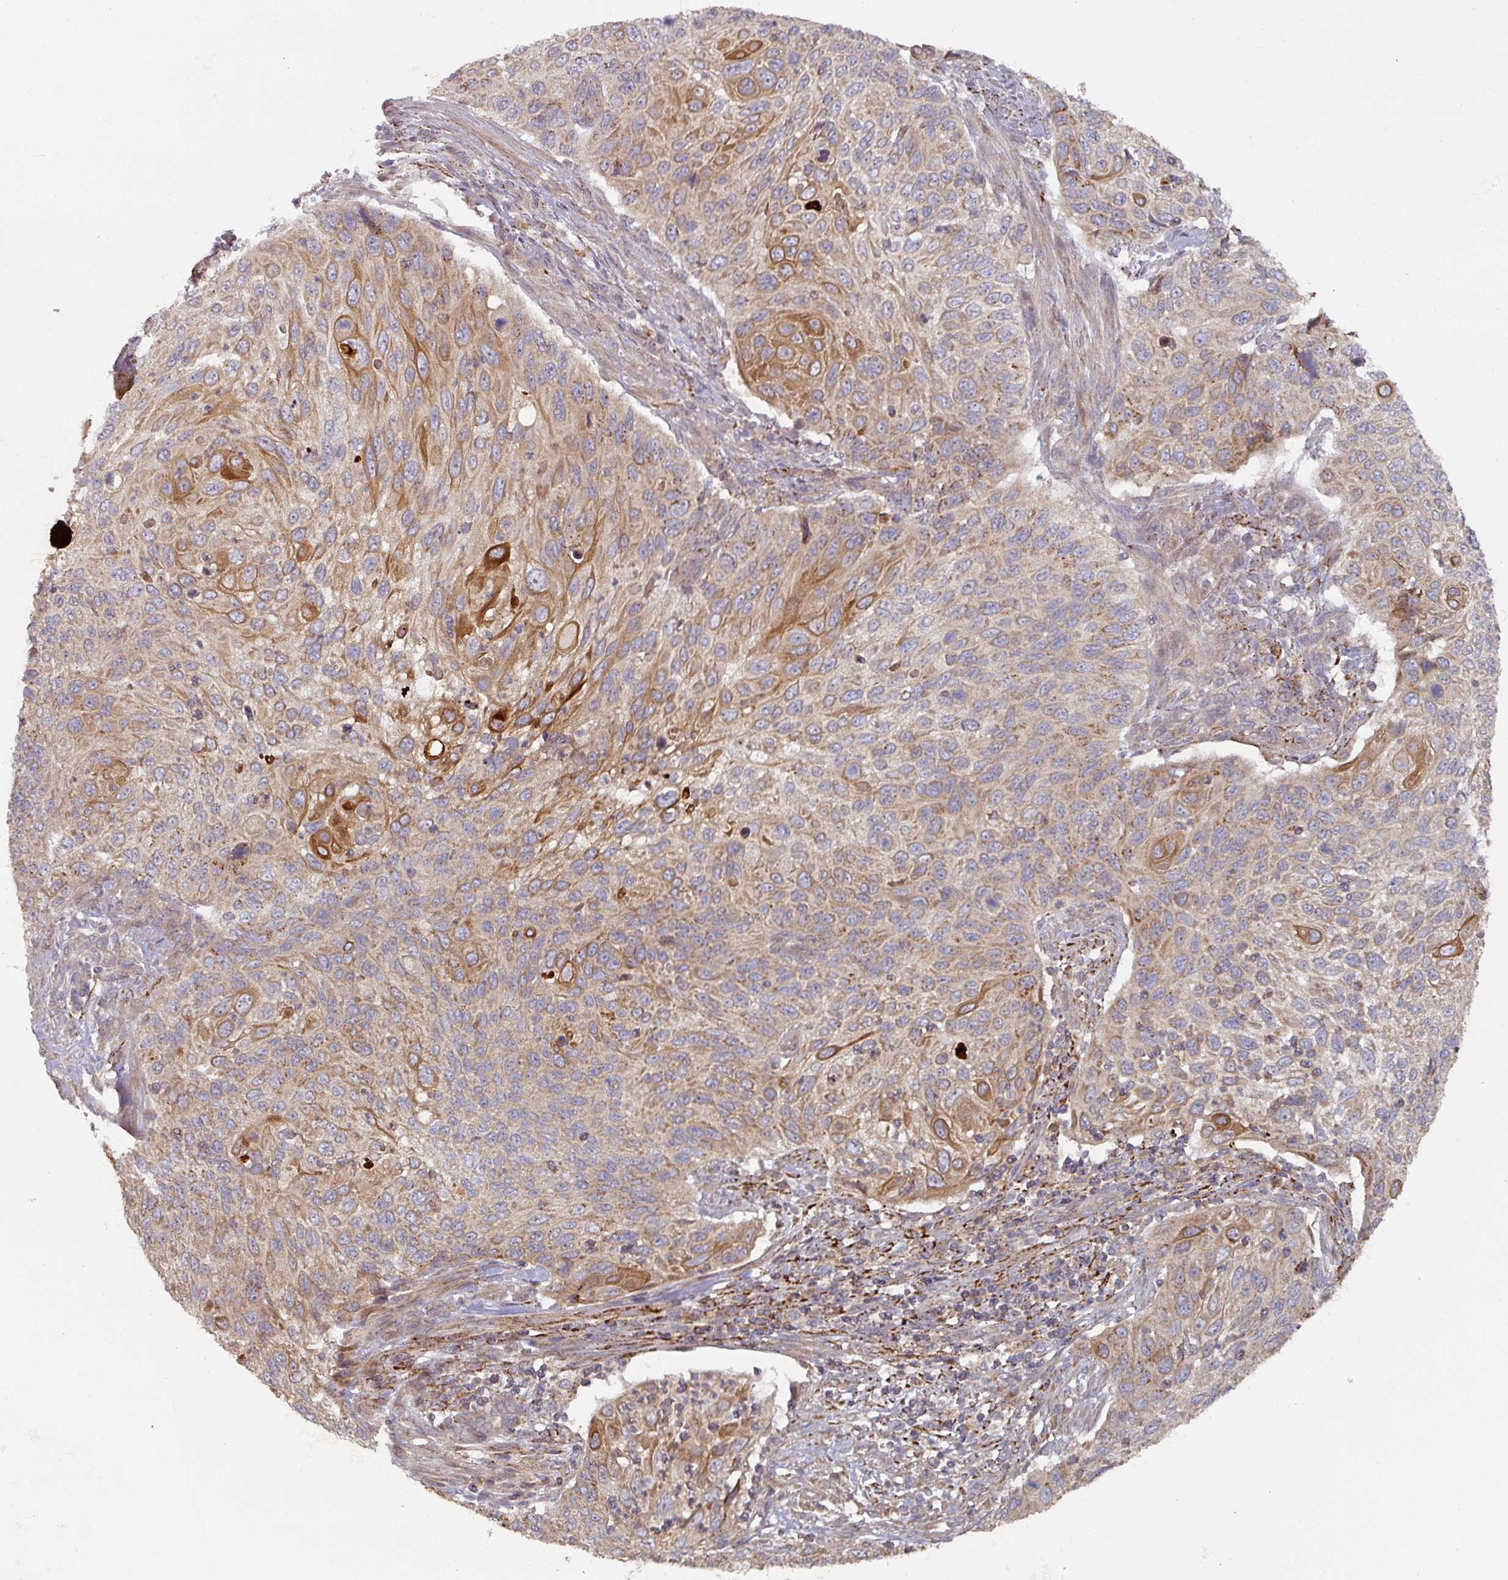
{"staining": {"intensity": "moderate", "quantity": "25%-75%", "location": "cytoplasmic/membranous"}, "tissue": "cervical cancer", "cell_type": "Tumor cells", "image_type": "cancer", "snomed": [{"axis": "morphology", "description": "Squamous cell carcinoma, NOS"}, {"axis": "topography", "description": "Cervix"}], "caption": "Protein staining reveals moderate cytoplasmic/membranous staining in about 25%-75% of tumor cells in cervical cancer (squamous cell carcinoma).", "gene": "DNAJC7", "patient": {"sex": "female", "age": 70}}